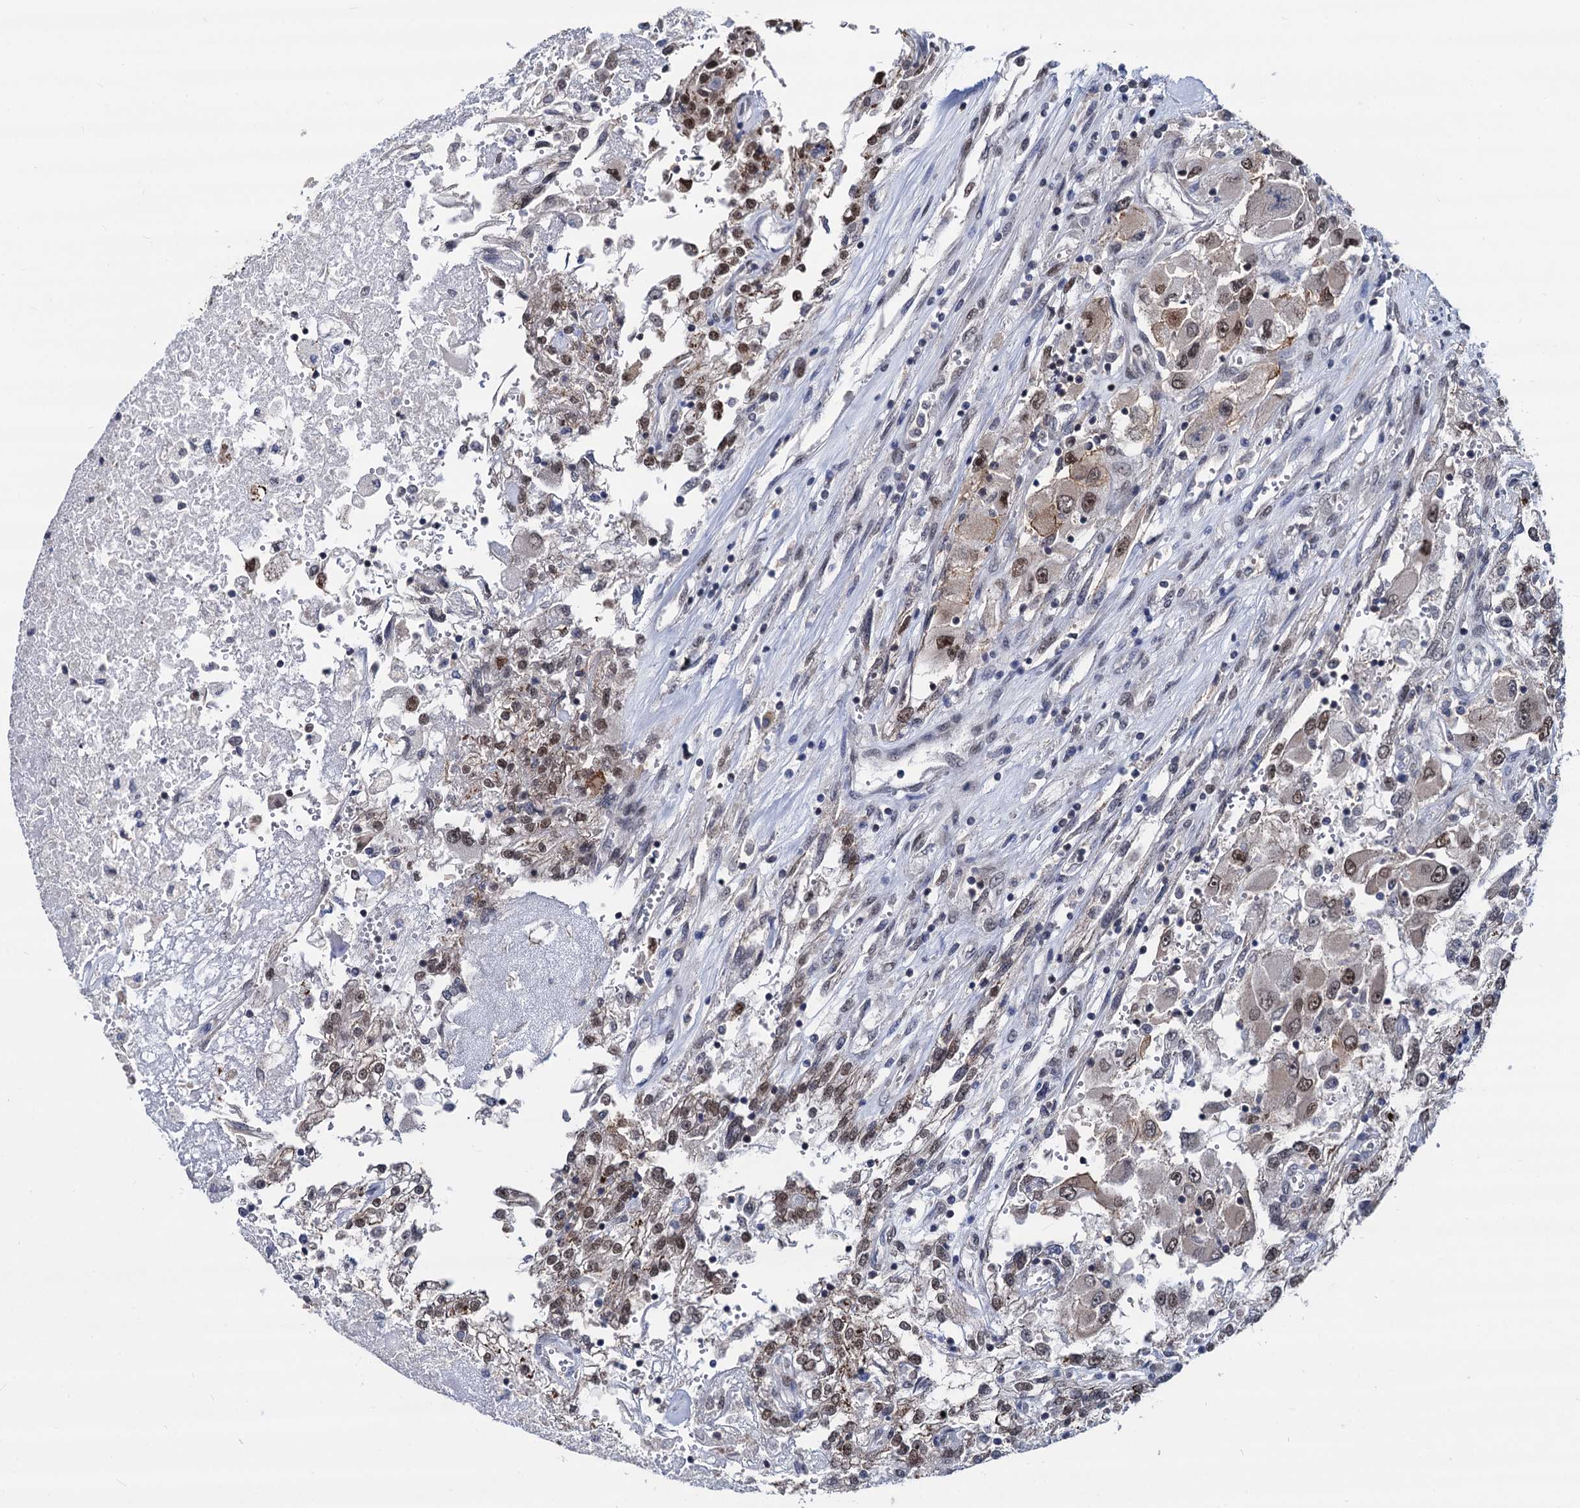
{"staining": {"intensity": "moderate", "quantity": ">75%", "location": "nuclear"}, "tissue": "renal cancer", "cell_type": "Tumor cells", "image_type": "cancer", "snomed": [{"axis": "morphology", "description": "Adenocarcinoma, NOS"}, {"axis": "topography", "description": "Kidney"}], "caption": "Immunohistochemistry (DAB (3,3'-diaminobenzidine)) staining of human renal cancer shows moderate nuclear protein positivity in approximately >75% of tumor cells.", "gene": "GALNT11", "patient": {"sex": "female", "age": 52}}